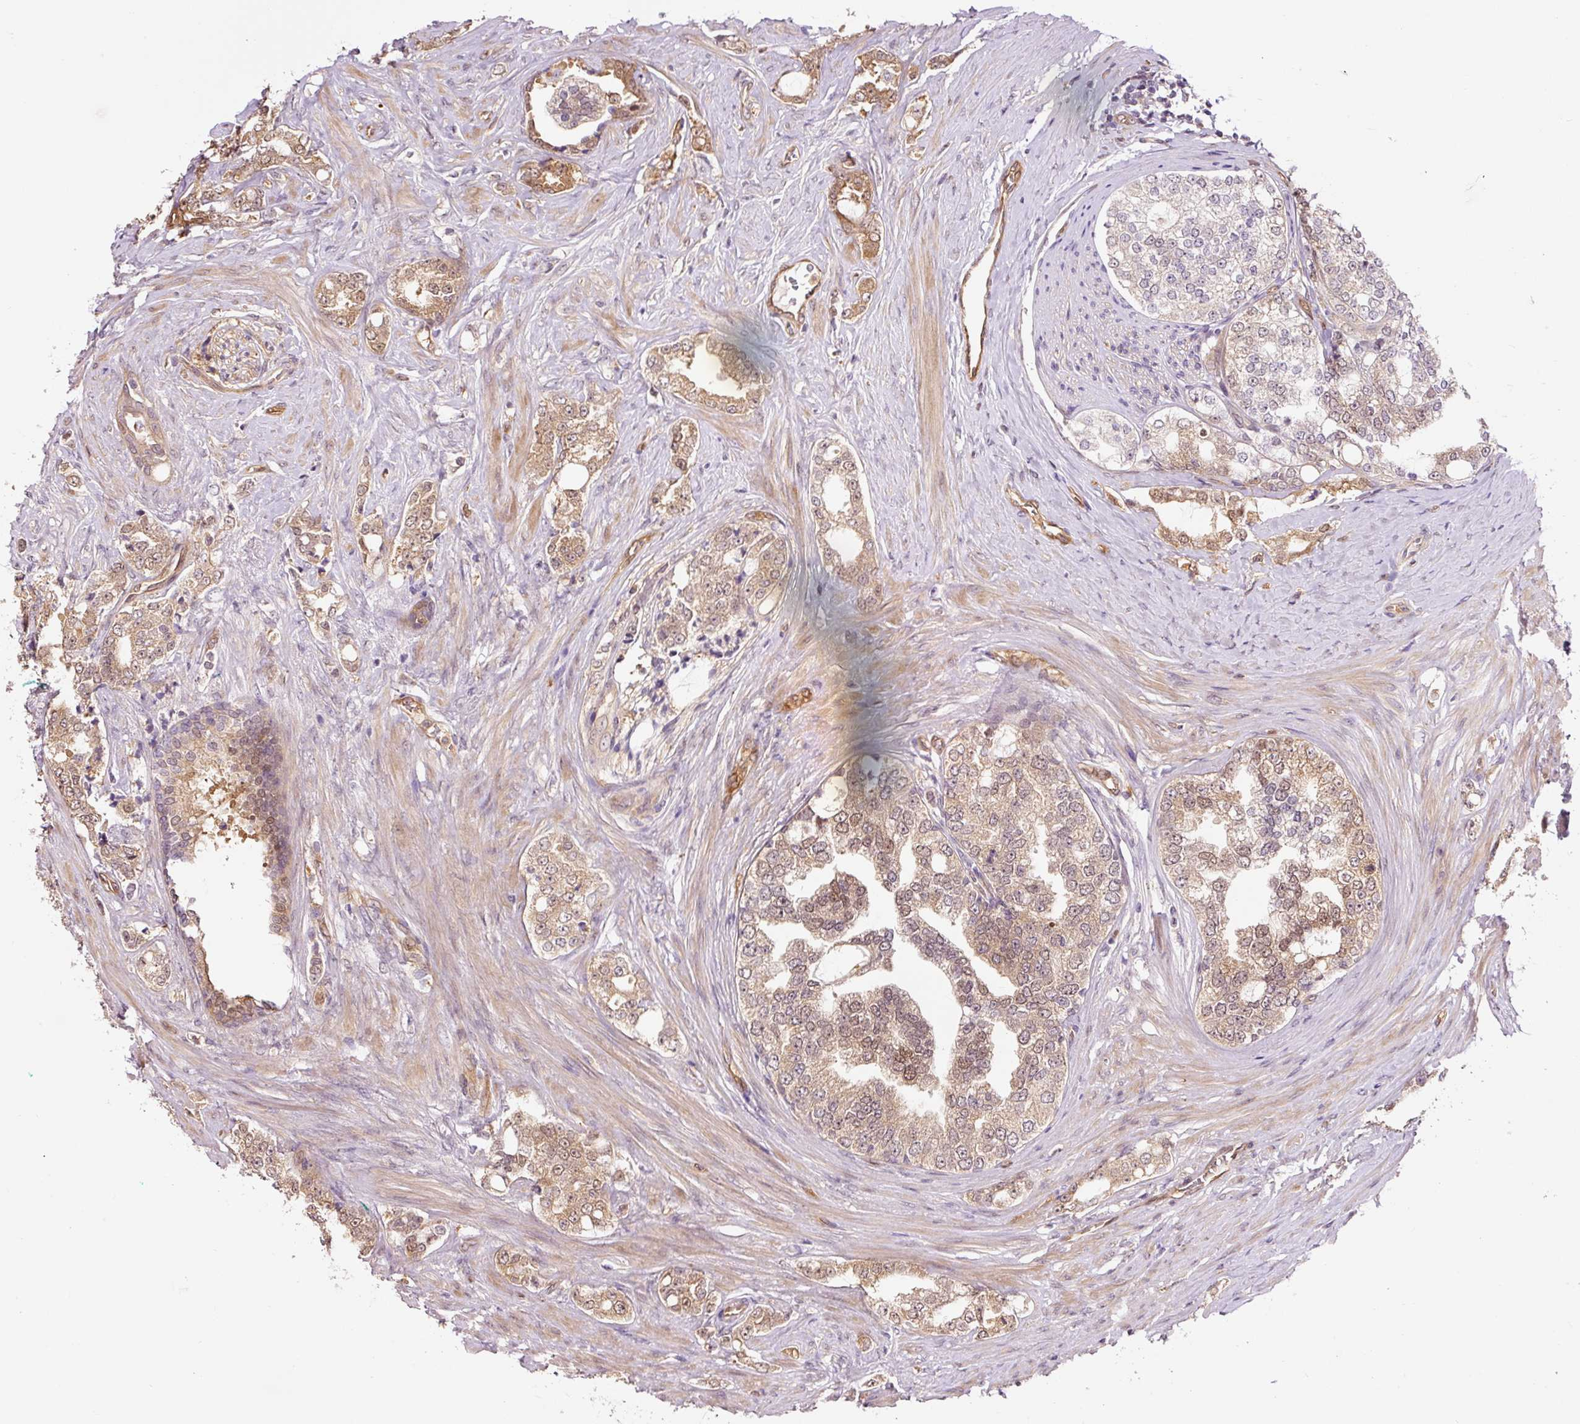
{"staining": {"intensity": "moderate", "quantity": "25%-75%", "location": "cytoplasmic/membranous,nuclear"}, "tissue": "prostate cancer", "cell_type": "Tumor cells", "image_type": "cancer", "snomed": [{"axis": "morphology", "description": "Adenocarcinoma, High grade"}, {"axis": "topography", "description": "Prostate"}], "caption": "IHC histopathology image of prostate cancer (high-grade adenocarcinoma) stained for a protein (brown), which demonstrates medium levels of moderate cytoplasmic/membranous and nuclear positivity in approximately 25%-75% of tumor cells.", "gene": "FBXL14", "patient": {"sex": "male", "age": 64}}